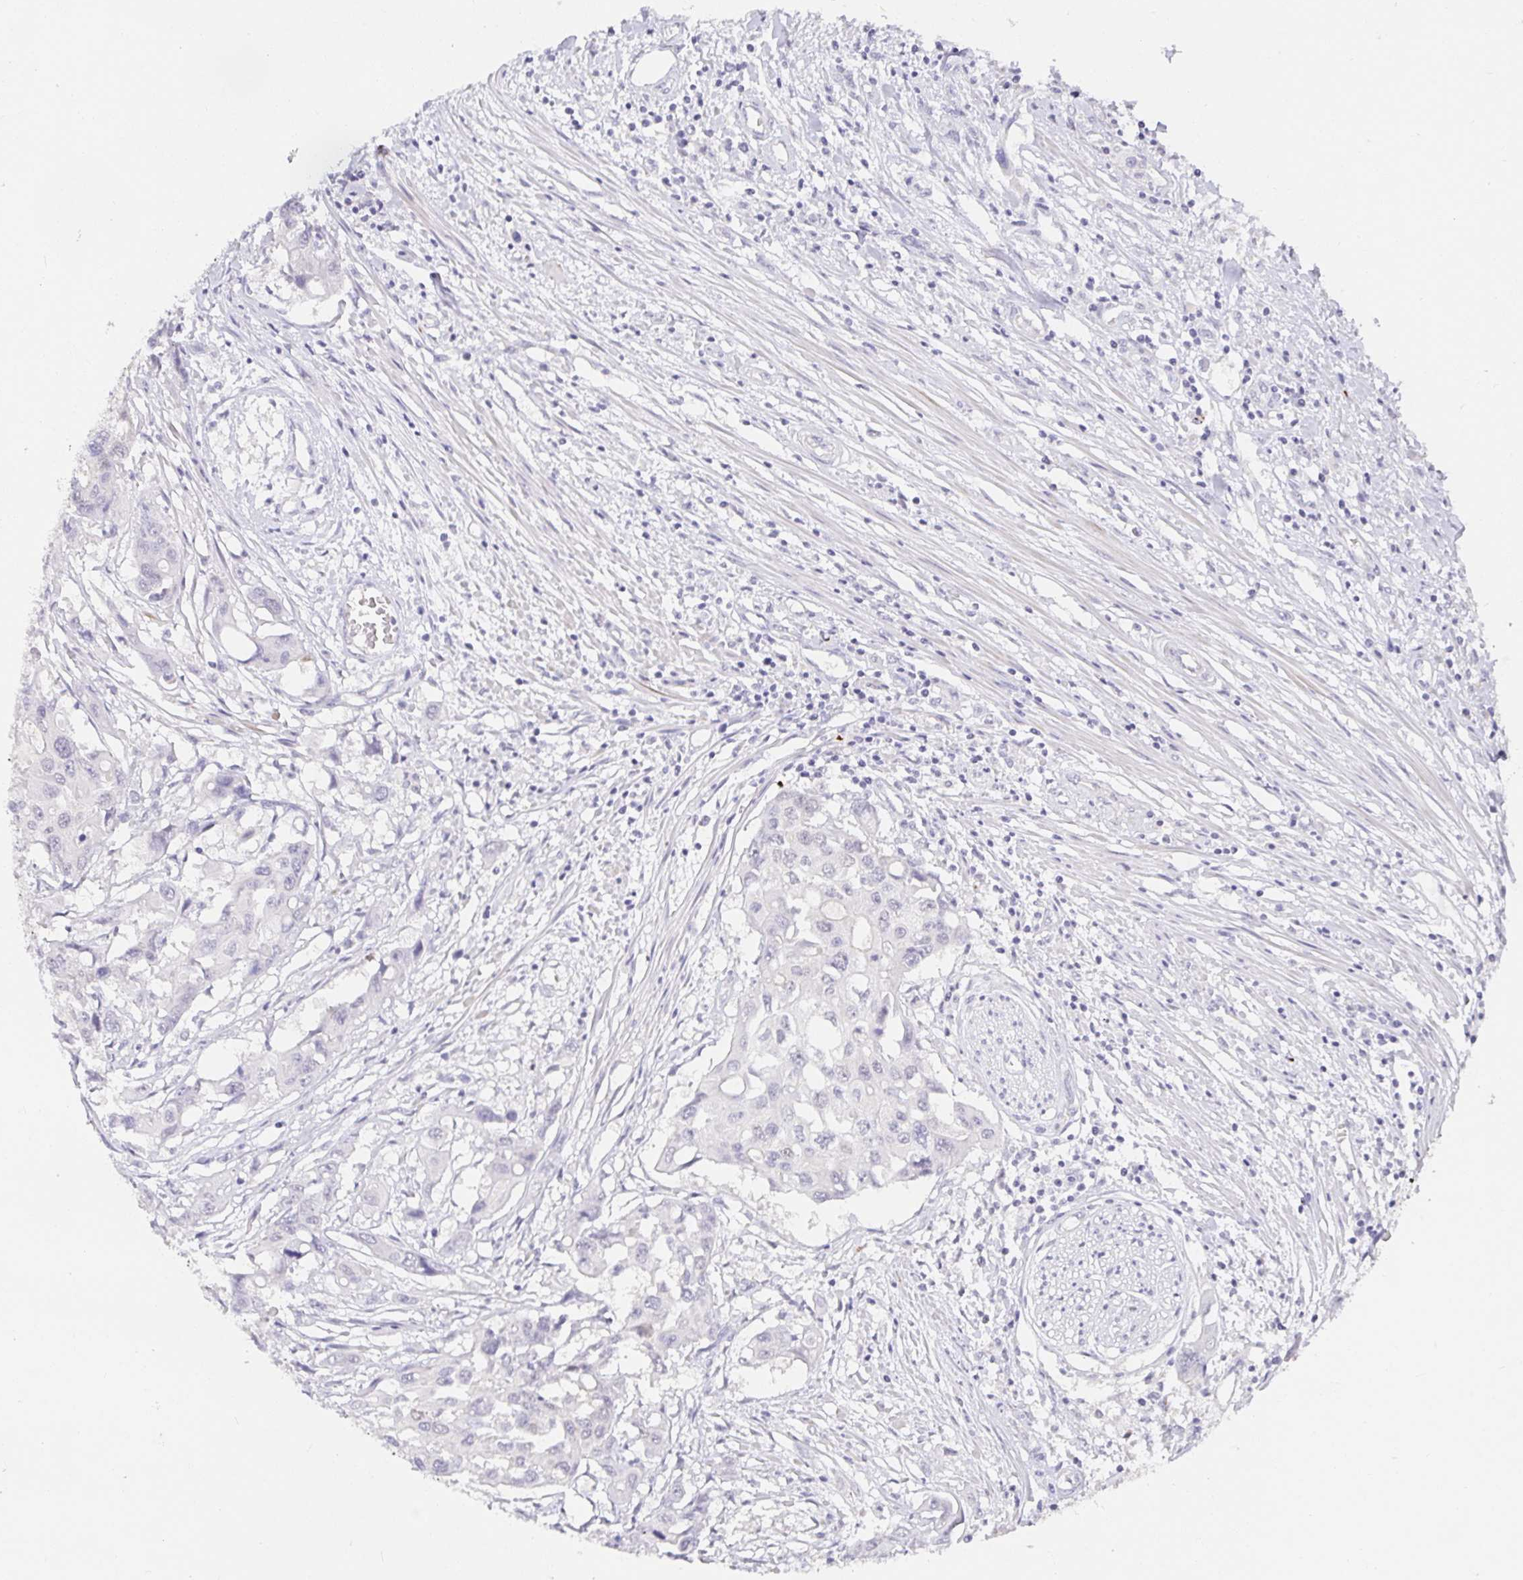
{"staining": {"intensity": "negative", "quantity": "none", "location": "none"}, "tissue": "colorectal cancer", "cell_type": "Tumor cells", "image_type": "cancer", "snomed": [{"axis": "morphology", "description": "Adenocarcinoma, NOS"}, {"axis": "topography", "description": "Colon"}], "caption": "This photomicrograph is of colorectal cancer (adenocarcinoma) stained with immunohistochemistry (IHC) to label a protein in brown with the nuclei are counter-stained blue. There is no staining in tumor cells. The staining is performed using DAB brown chromogen with nuclei counter-stained in using hematoxylin.", "gene": "PDX1", "patient": {"sex": "male", "age": 77}}